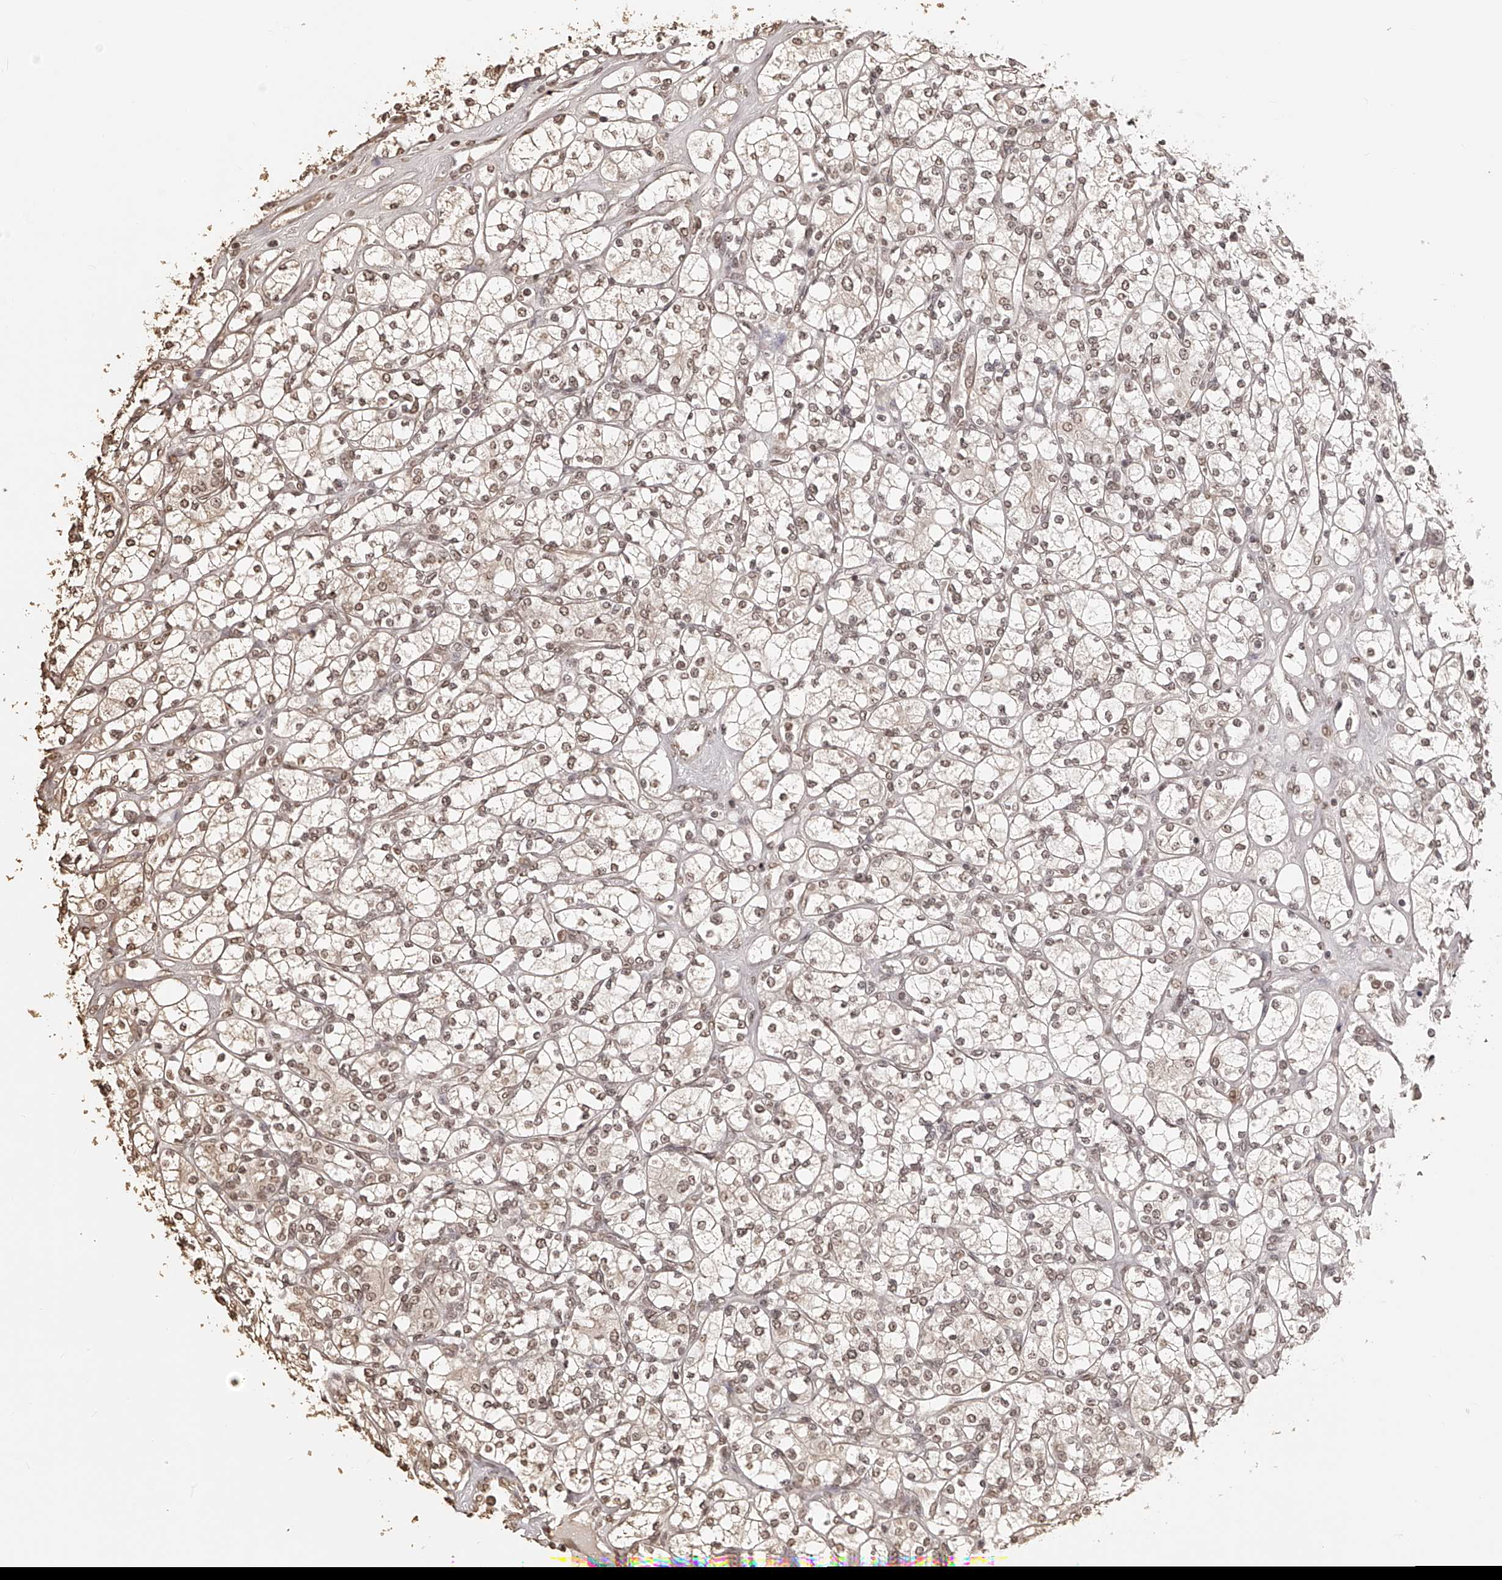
{"staining": {"intensity": "weak", "quantity": ">75%", "location": "nuclear"}, "tissue": "renal cancer", "cell_type": "Tumor cells", "image_type": "cancer", "snomed": [{"axis": "morphology", "description": "Adenocarcinoma, NOS"}, {"axis": "topography", "description": "Kidney"}], "caption": "Protein staining by immunohistochemistry demonstrates weak nuclear staining in approximately >75% of tumor cells in renal cancer.", "gene": "ZNF503", "patient": {"sex": "male", "age": 77}}